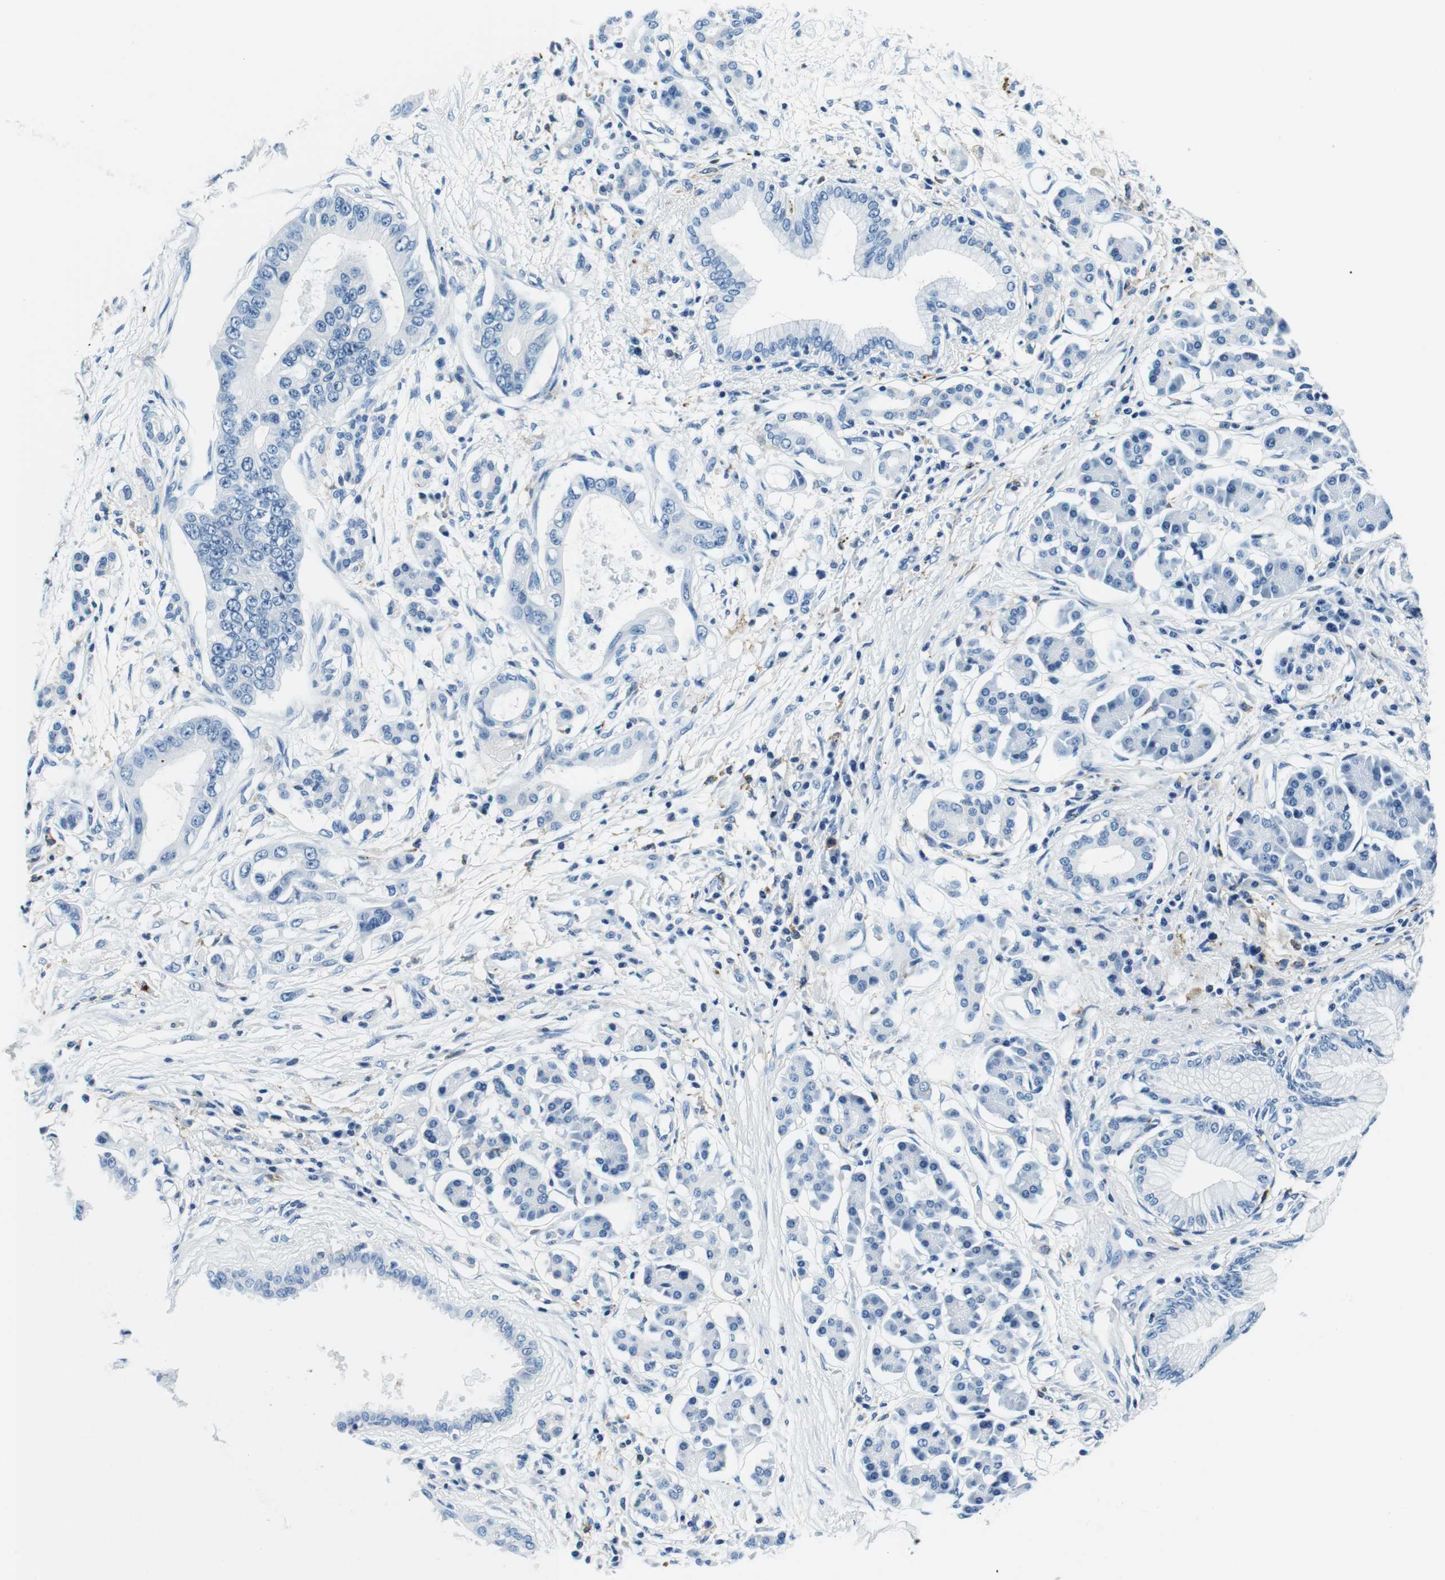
{"staining": {"intensity": "negative", "quantity": "none", "location": "none"}, "tissue": "pancreatic cancer", "cell_type": "Tumor cells", "image_type": "cancer", "snomed": [{"axis": "morphology", "description": "Adenocarcinoma, NOS"}, {"axis": "topography", "description": "Pancreas"}], "caption": "A histopathology image of pancreatic cancer (adenocarcinoma) stained for a protein demonstrates no brown staining in tumor cells.", "gene": "HLA-DRB1", "patient": {"sex": "male", "age": 77}}